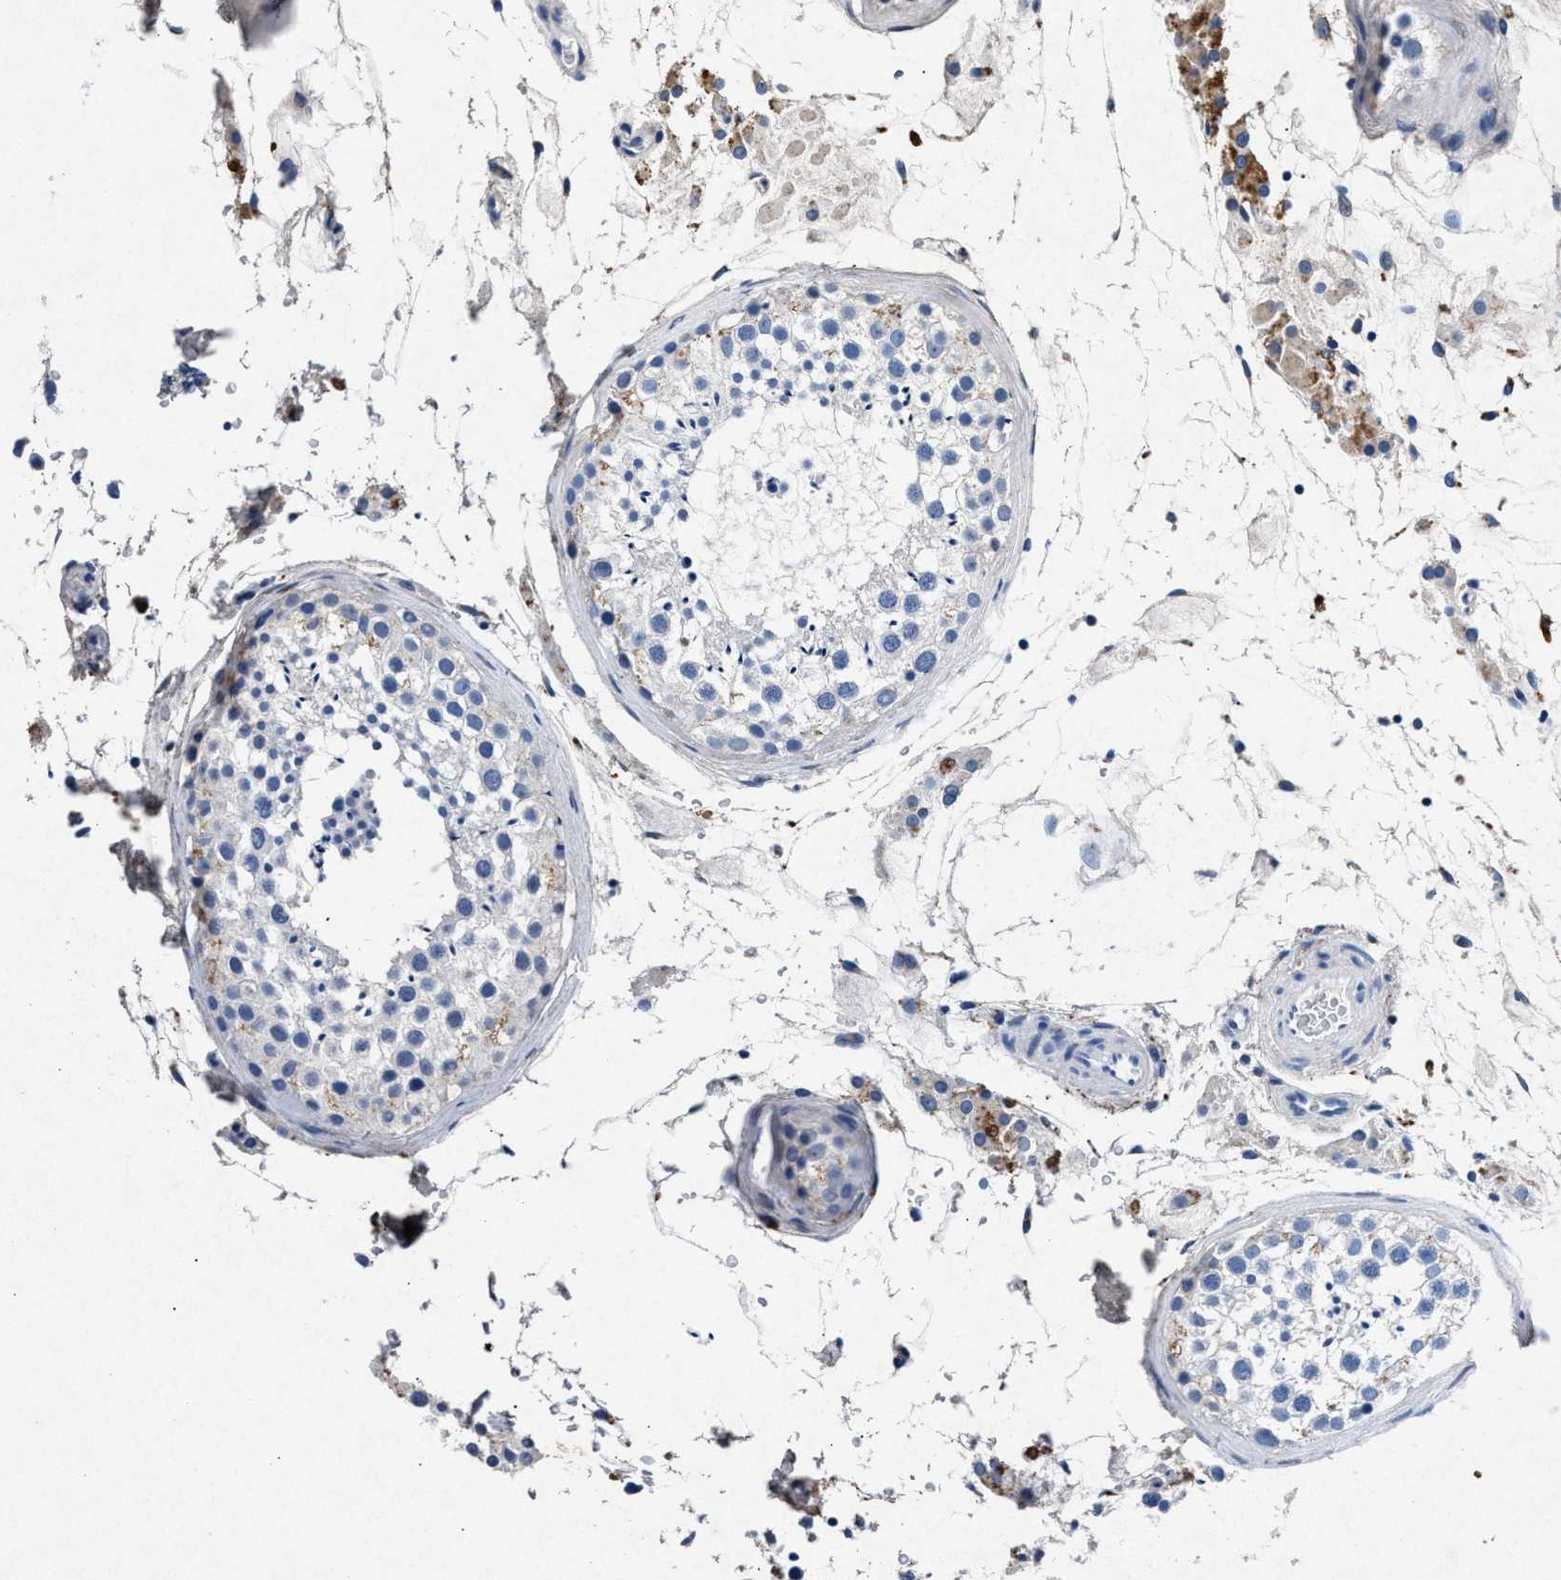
{"staining": {"intensity": "weak", "quantity": "<25%", "location": "cytoplasmic/membranous"}, "tissue": "testis", "cell_type": "Cells in seminiferous ducts", "image_type": "normal", "snomed": [{"axis": "morphology", "description": "Normal tissue, NOS"}, {"axis": "topography", "description": "Testis"}], "caption": "The image reveals no significant expression in cells in seminiferous ducts of testis.", "gene": "MAP6", "patient": {"sex": "male", "age": 46}}